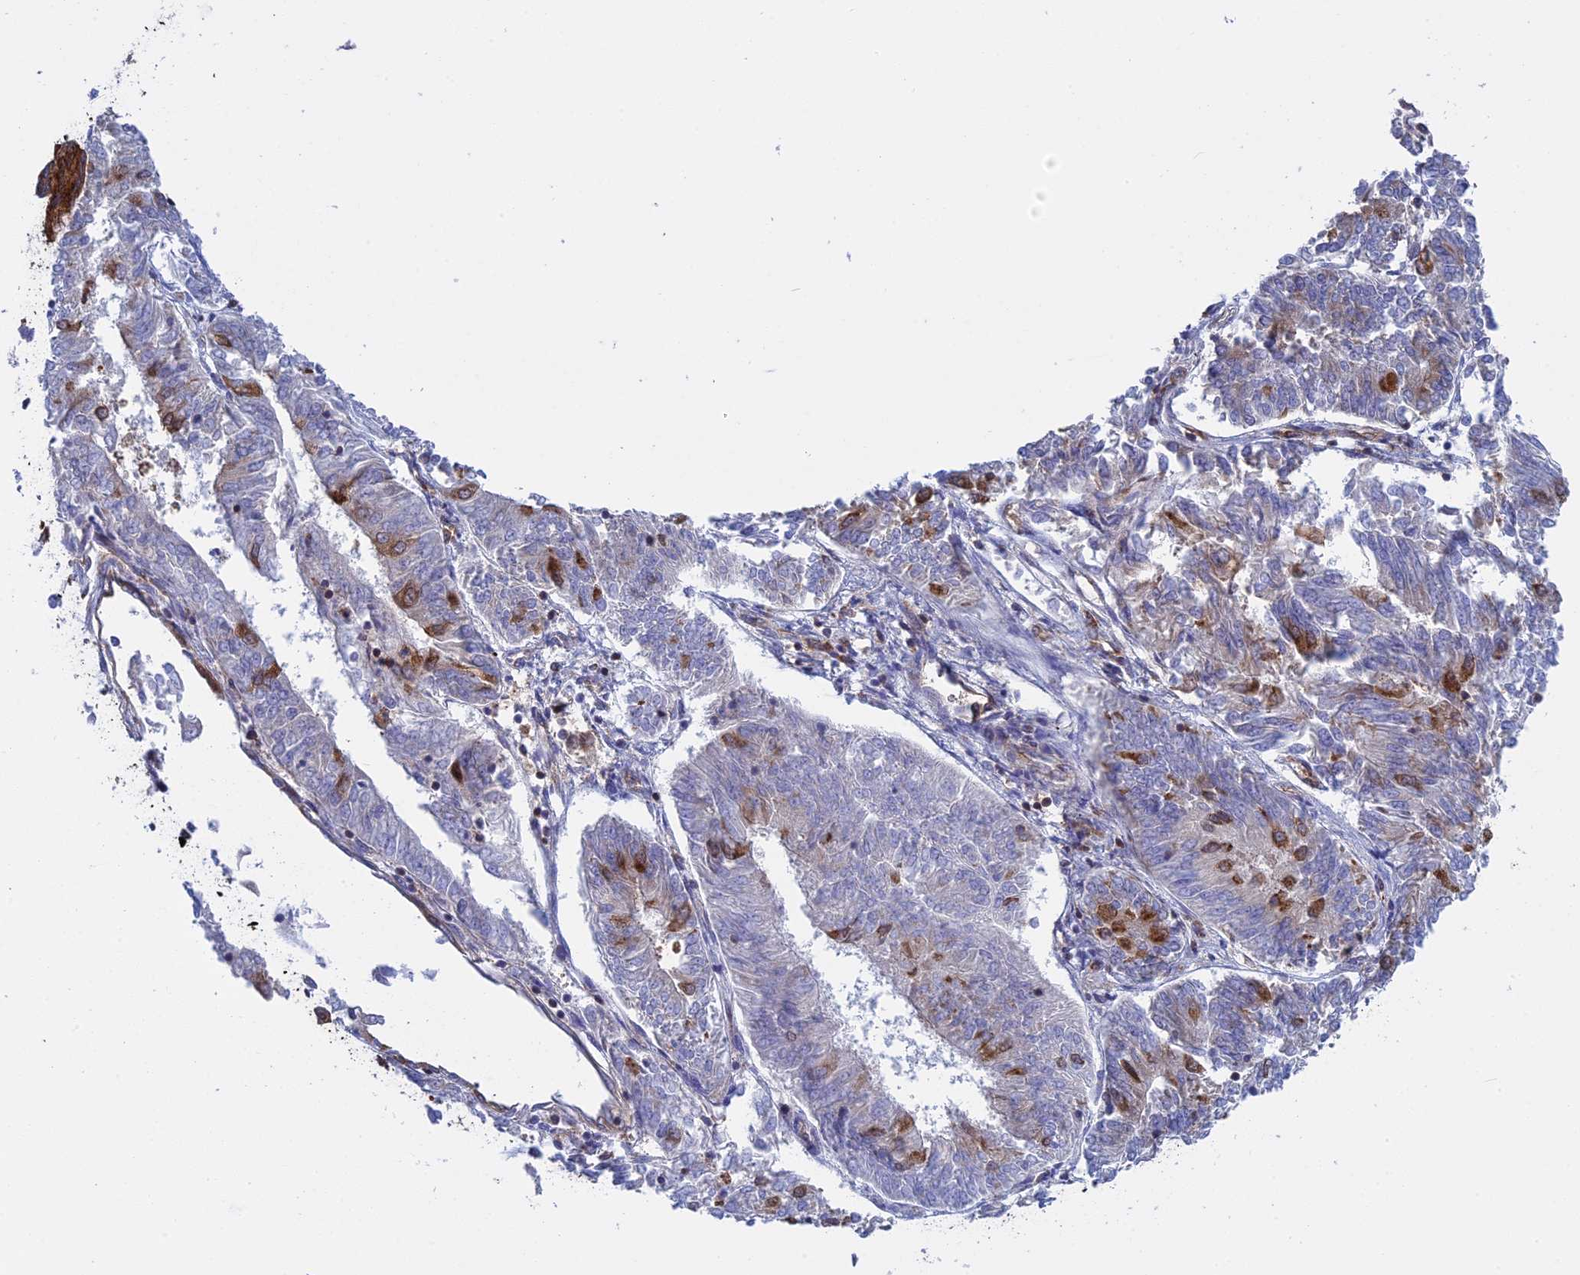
{"staining": {"intensity": "moderate", "quantity": "<25%", "location": "cytoplasmic/membranous"}, "tissue": "endometrial cancer", "cell_type": "Tumor cells", "image_type": "cancer", "snomed": [{"axis": "morphology", "description": "Adenocarcinoma, NOS"}, {"axis": "topography", "description": "Endometrium"}], "caption": "An immunohistochemistry (IHC) image of neoplastic tissue is shown. Protein staining in brown shows moderate cytoplasmic/membranous positivity in endometrial cancer within tumor cells. (Stains: DAB in brown, nuclei in blue, Microscopy: brightfield microscopy at high magnification).", "gene": "CLINT1", "patient": {"sex": "female", "age": 58}}